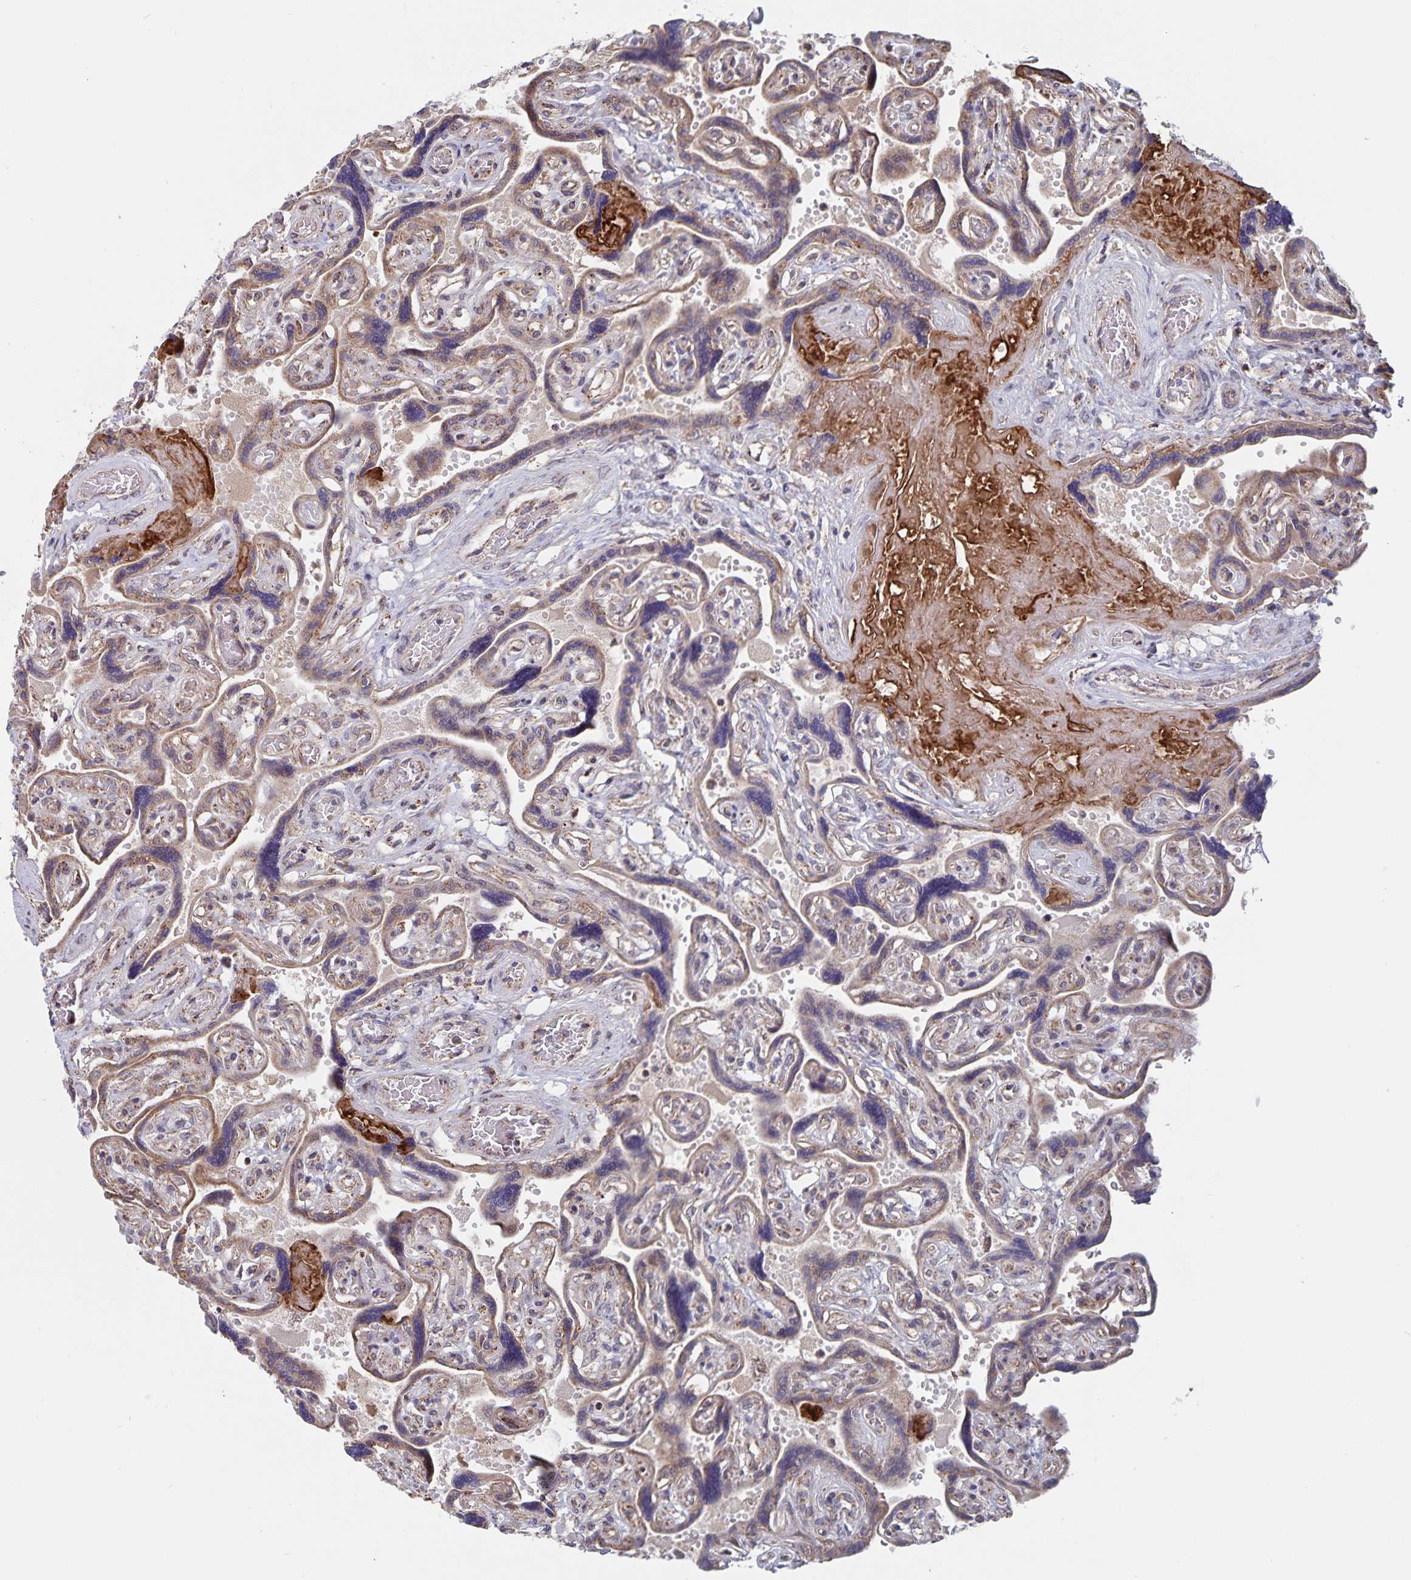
{"staining": {"intensity": "weak", "quantity": "25%-75%", "location": "cytoplasmic/membranous"}, "tissue": "placenta", "cell_type": "Decidual cells", "image_type": "normal", "snomed": [{"axis": "morphology", "description": "Normal tissue, NOS"}, {"axis": "topography", "description": "Placenta"}], "caption": "A micrograph of human placenta stained for a protein exhibits weak cytoplasmic/membranous brown staining in decidual cells.", "gene": "ACACA", "patient": {"sex": "female", "age": 32}}